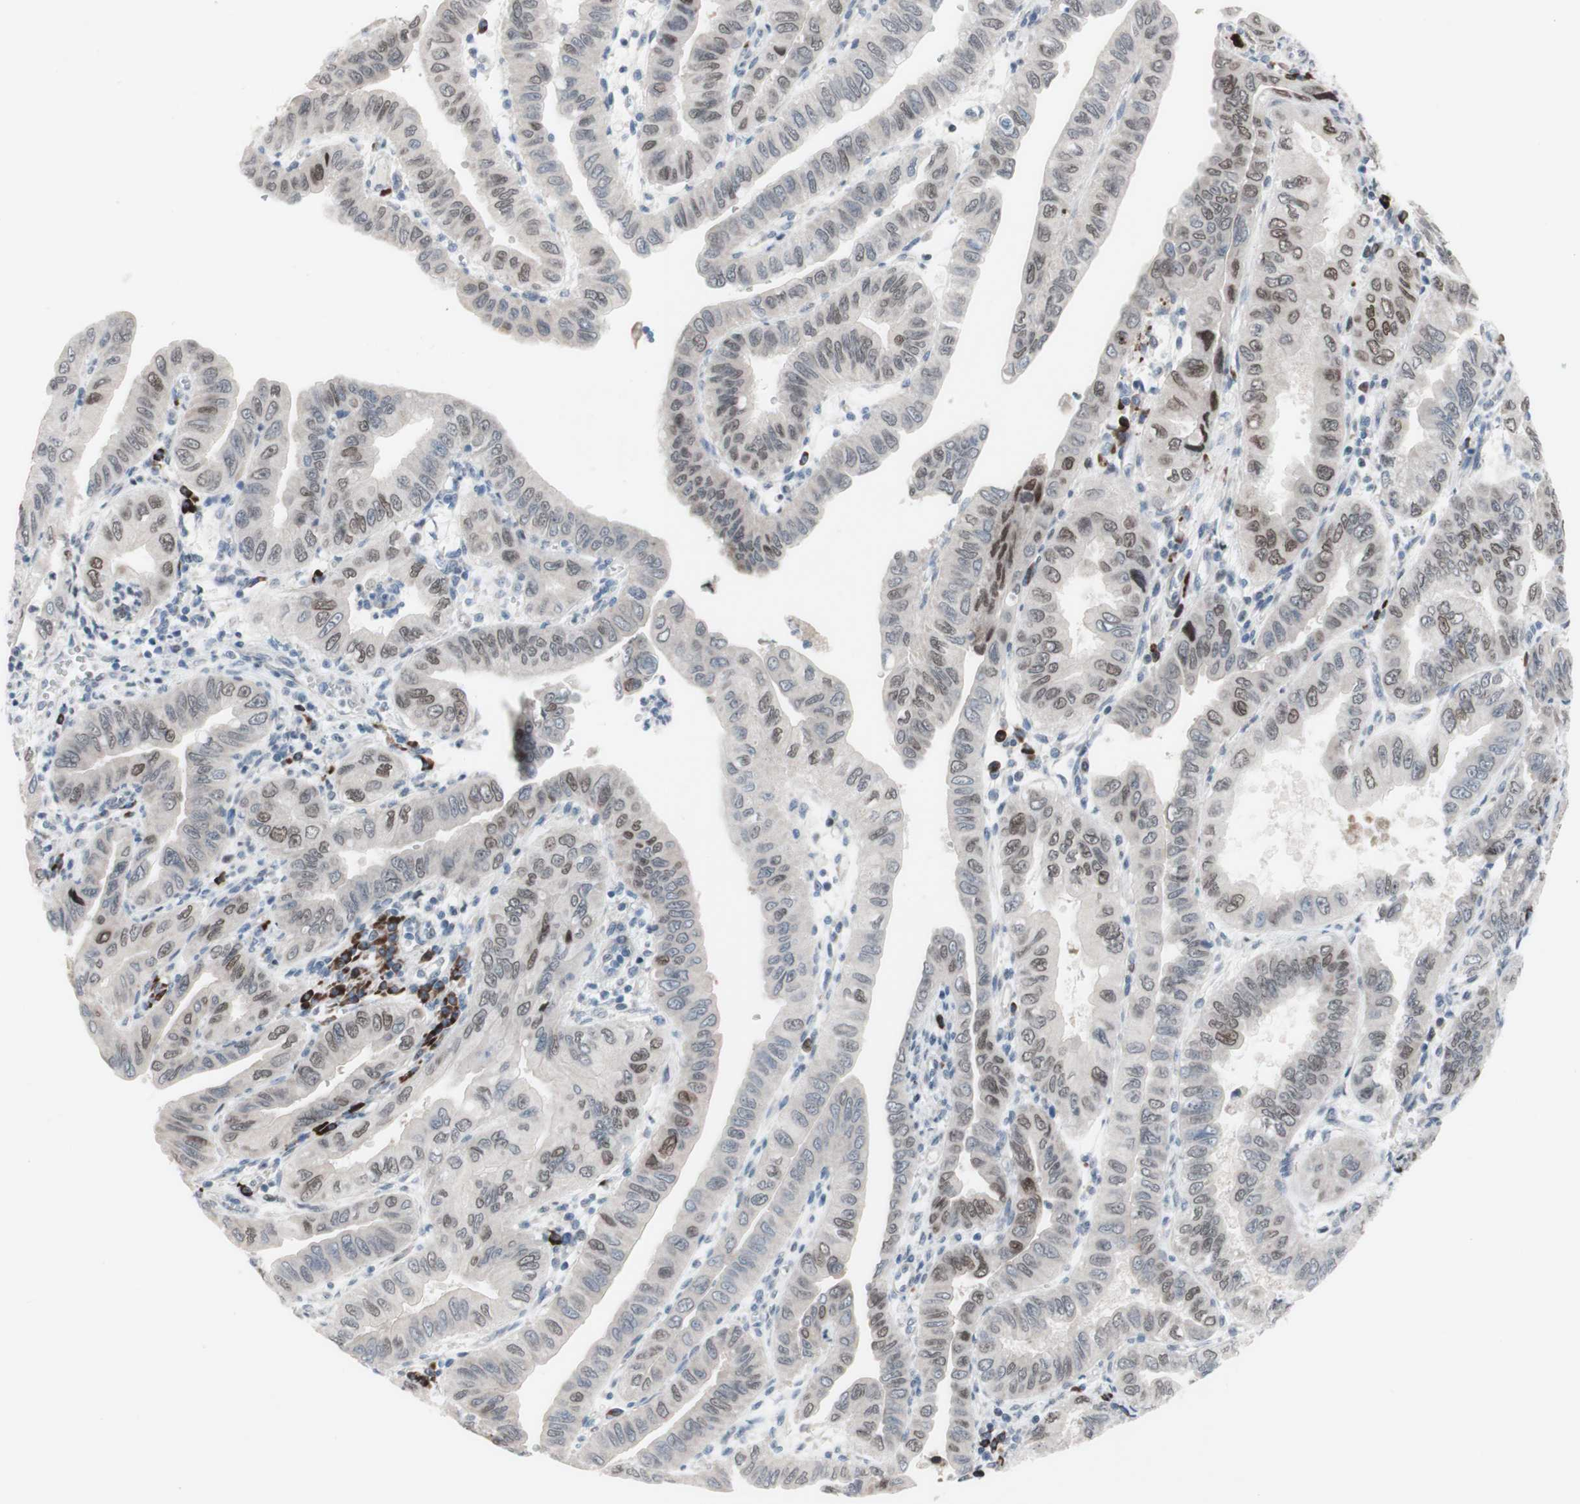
{"staining": {"intensity": "weak", "quantity": "<25%", "location": "nuclear"}, "tissue": "pancreatic cancer", "cell_type": "Tumor cells", "image_type": "cancer", "snomed": [{"axis": "morphology", "description": "Normal tissue, NOS"}, {"axis": "topography", "description": "Lymph node"}], "caption": "High power microscopy histopathology image of an immunohistochemistry (IHC) histopathology image of pancreatic cancer, revealing no significant positivity in tumor cells.", "gene": "PHTF2", "patient": {"sex": "male", "age": 50}}